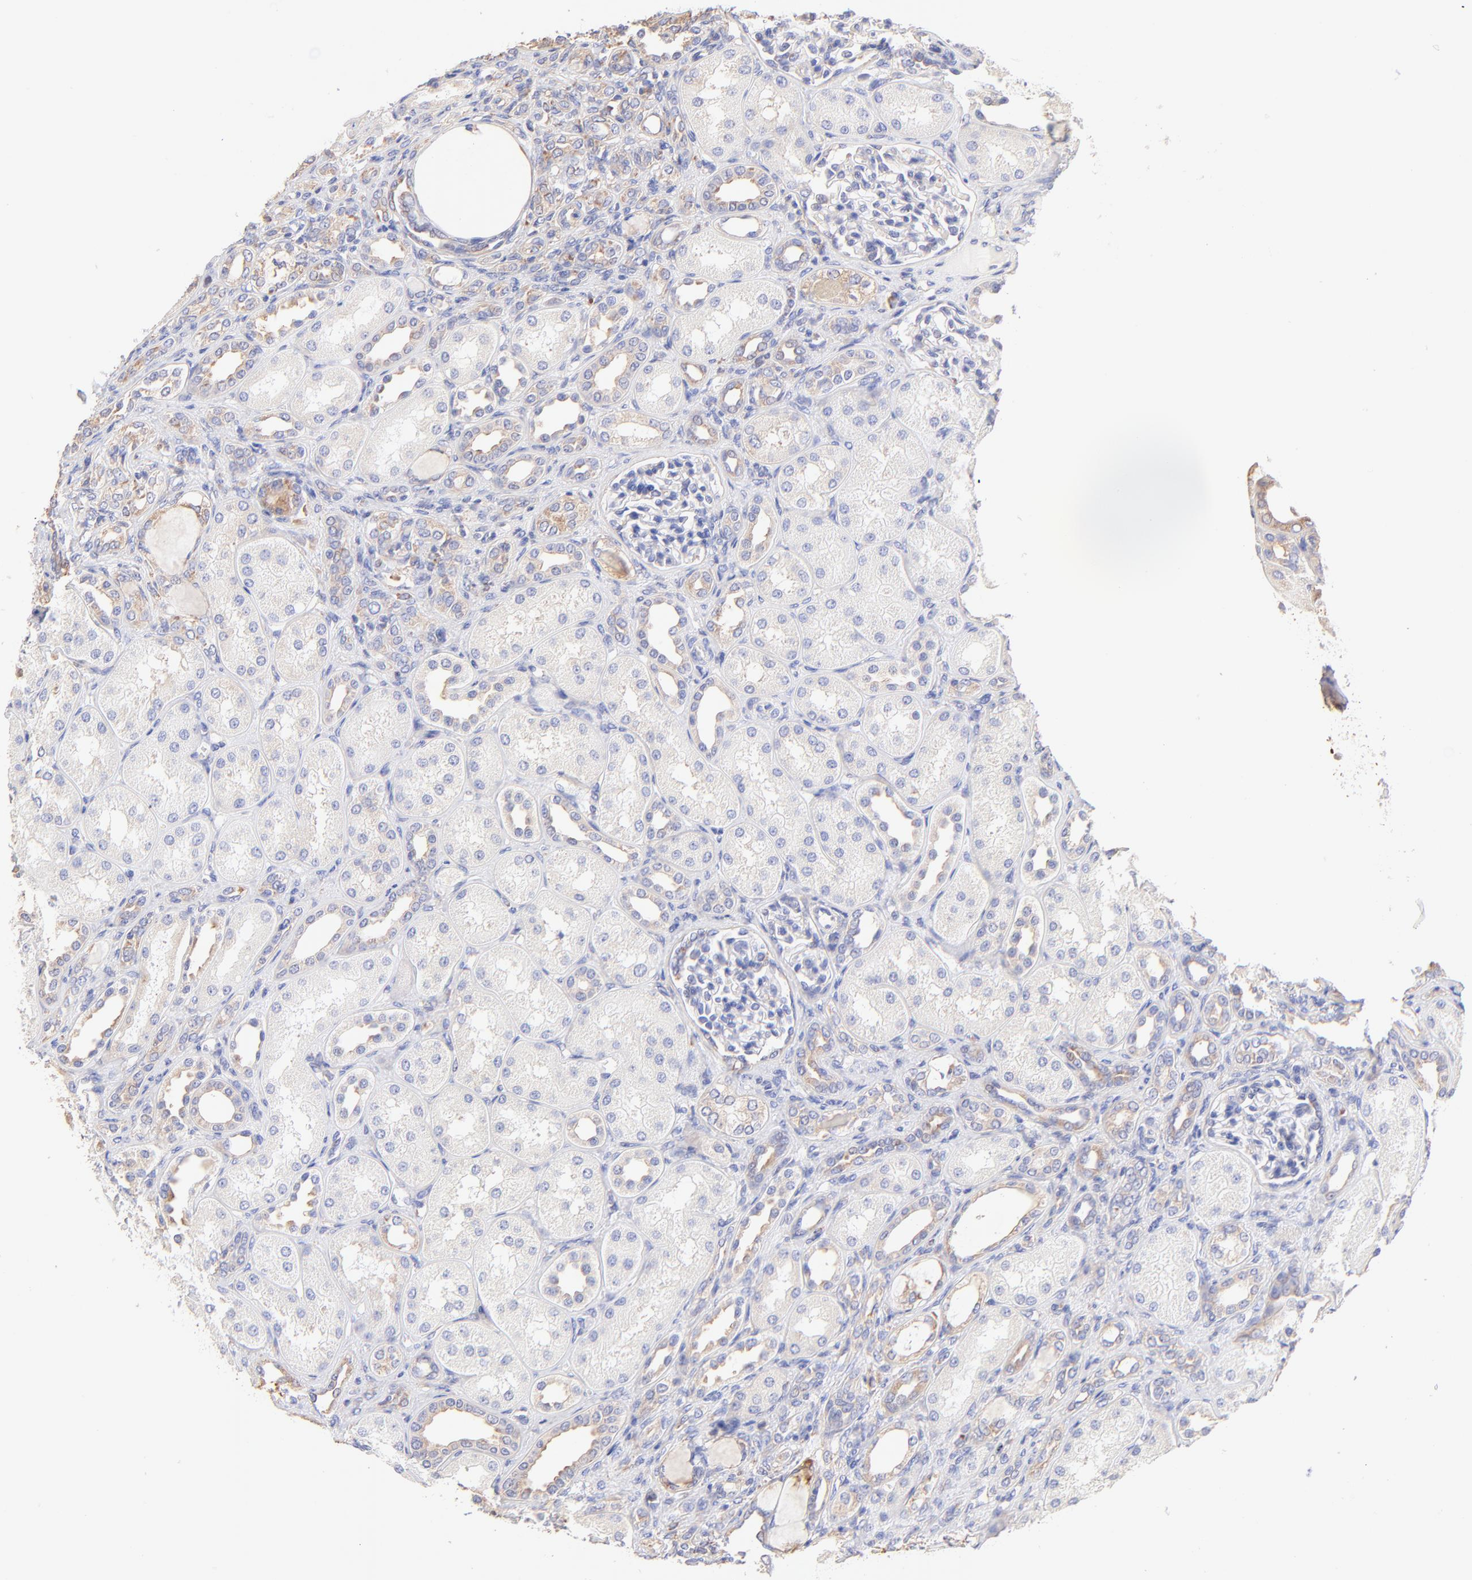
{"staining": {"intensity": "weak", "quantity": "<25%", "location": "cytoplasmic/membranous"}, "tissue": "kidney", "cell_type": "Cells in glomeruli", "image_type": "normal", "snomed": [{"axis": "morphology", "description": "Normal tissue, NOS"}, {"axis": "topography", "description": "Kidney"}], "caption": "Immunohistochemistry (IHC) image of normal kidney: kidney stained with DAB (3,3'-diaminobenzidine) reveals no significant protein staining in cells in glomeruli. Brightfield microscopy of IHC stained with DAB (brown) and hematoxylin (blue), captured at high magnification.", "gene": "RPL30", "patient": {"sex": "male", "age": 7}}